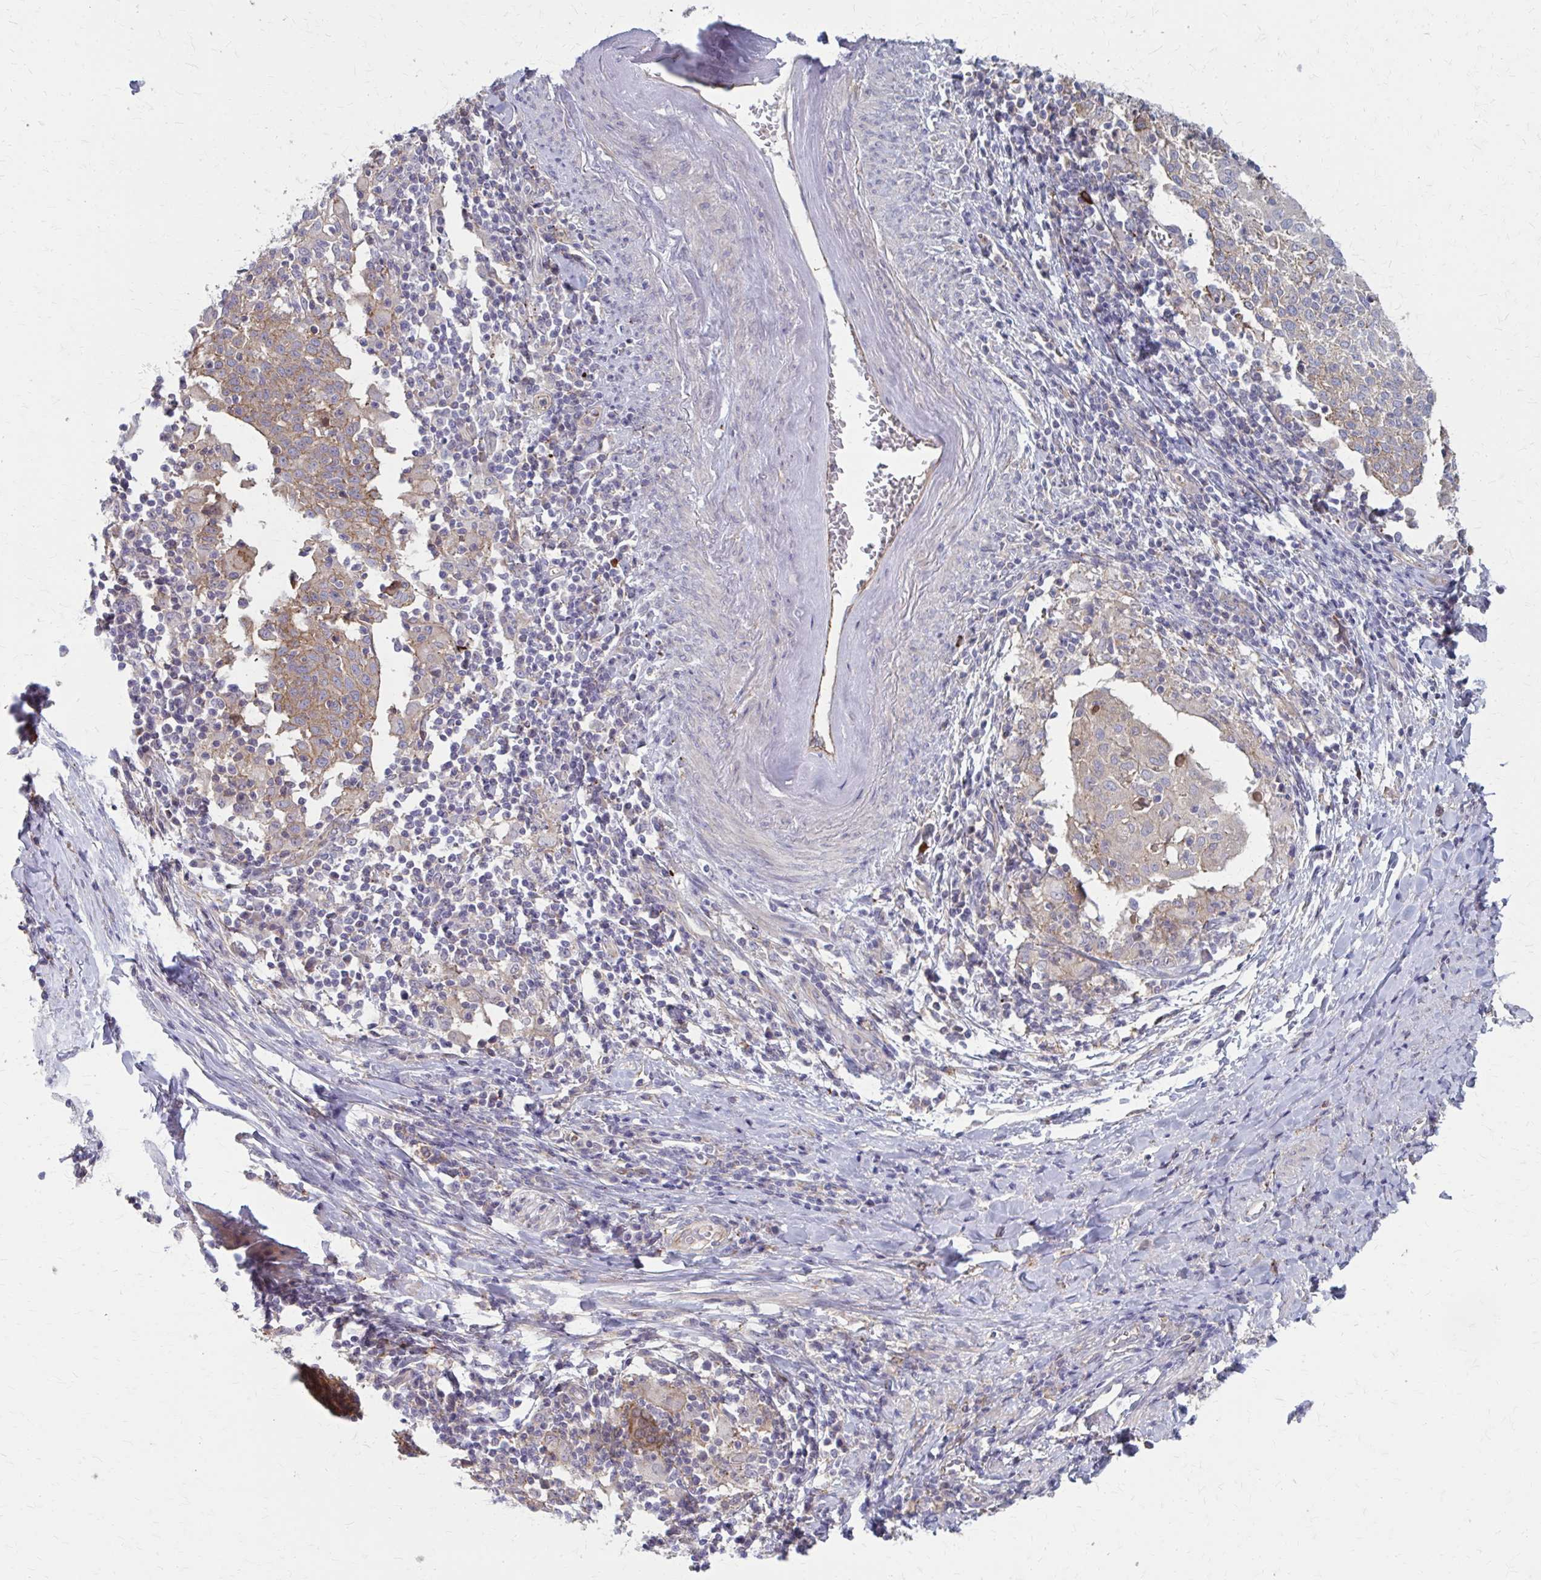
{"staining": {"intensity": "weak", "quantity": "<25%", "location": "cytoplasmic/membranous"}, "tissue": "cervical cancer", "cell_type": "Tumor cells", "image_type": "cancer", "snomed": [{"axis": "morphology", "description": "Squamous cell carcinoma, NOS"}, {"axis": "topography", "description": "Cervix"}], "caption": "This image is of squamous cell carcinoma (cervical) stained with IHC to label a protein in brown with the nuclei are counter-stained blue. There is no expression in tumor cells.", "gene": "MMP14", "patient": {"sex": "female", "age": 52}}